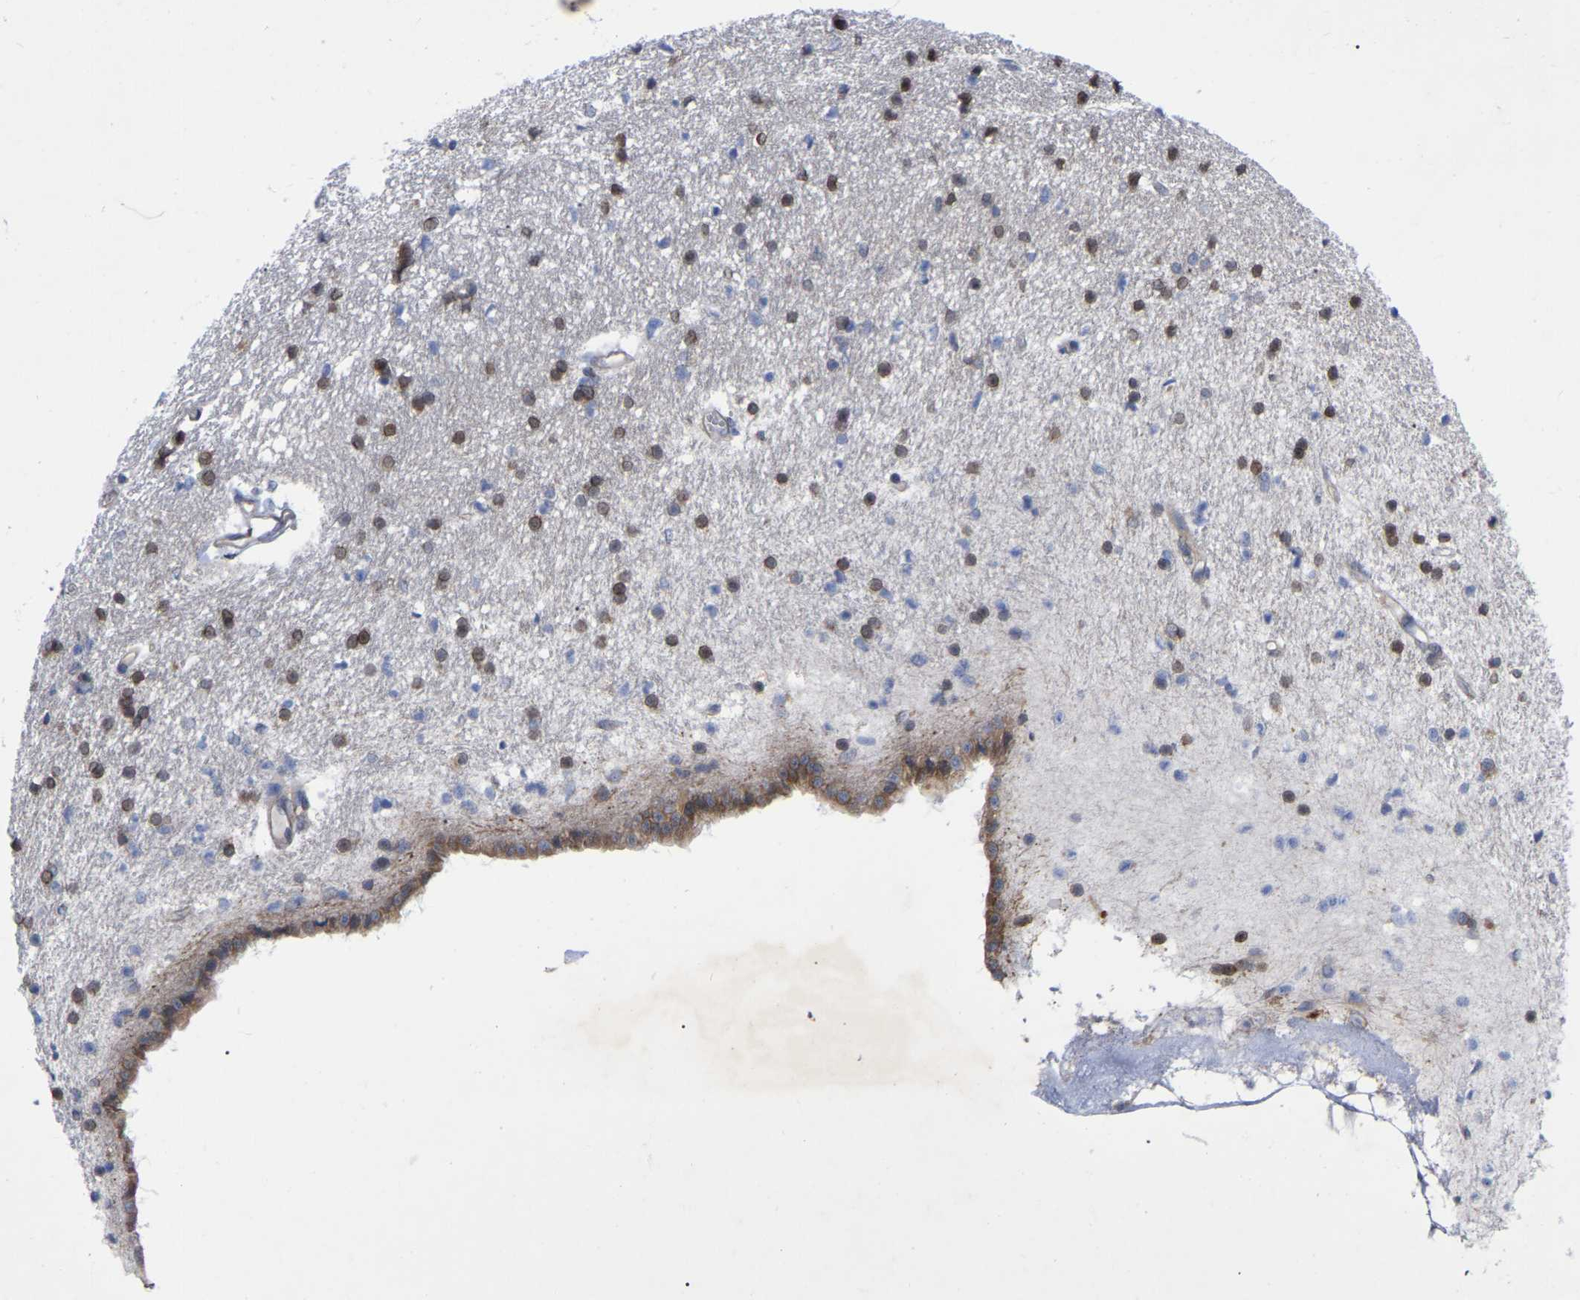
{"staining": {"intensity": "moderate", "quantity": "25%-75%", "location": "nuclear"}, "tissue": "caudate", "cell_type": "Glial cells", "image_type": "normal", "snomed": [{"axis": "morphology", "description": "Normal tissue, NOS"}, {"axis": "topography", "description": "Lateral ventricle wall"}], "caption": "The immunohistochemical stain labels moderate nuclear expression in glial cells of unremarkable caudate. (DAB IHC with brightfield microscopy, high magnification).", "gene": "UBE4B", "patient": {"sex": "male", "age": 45}}